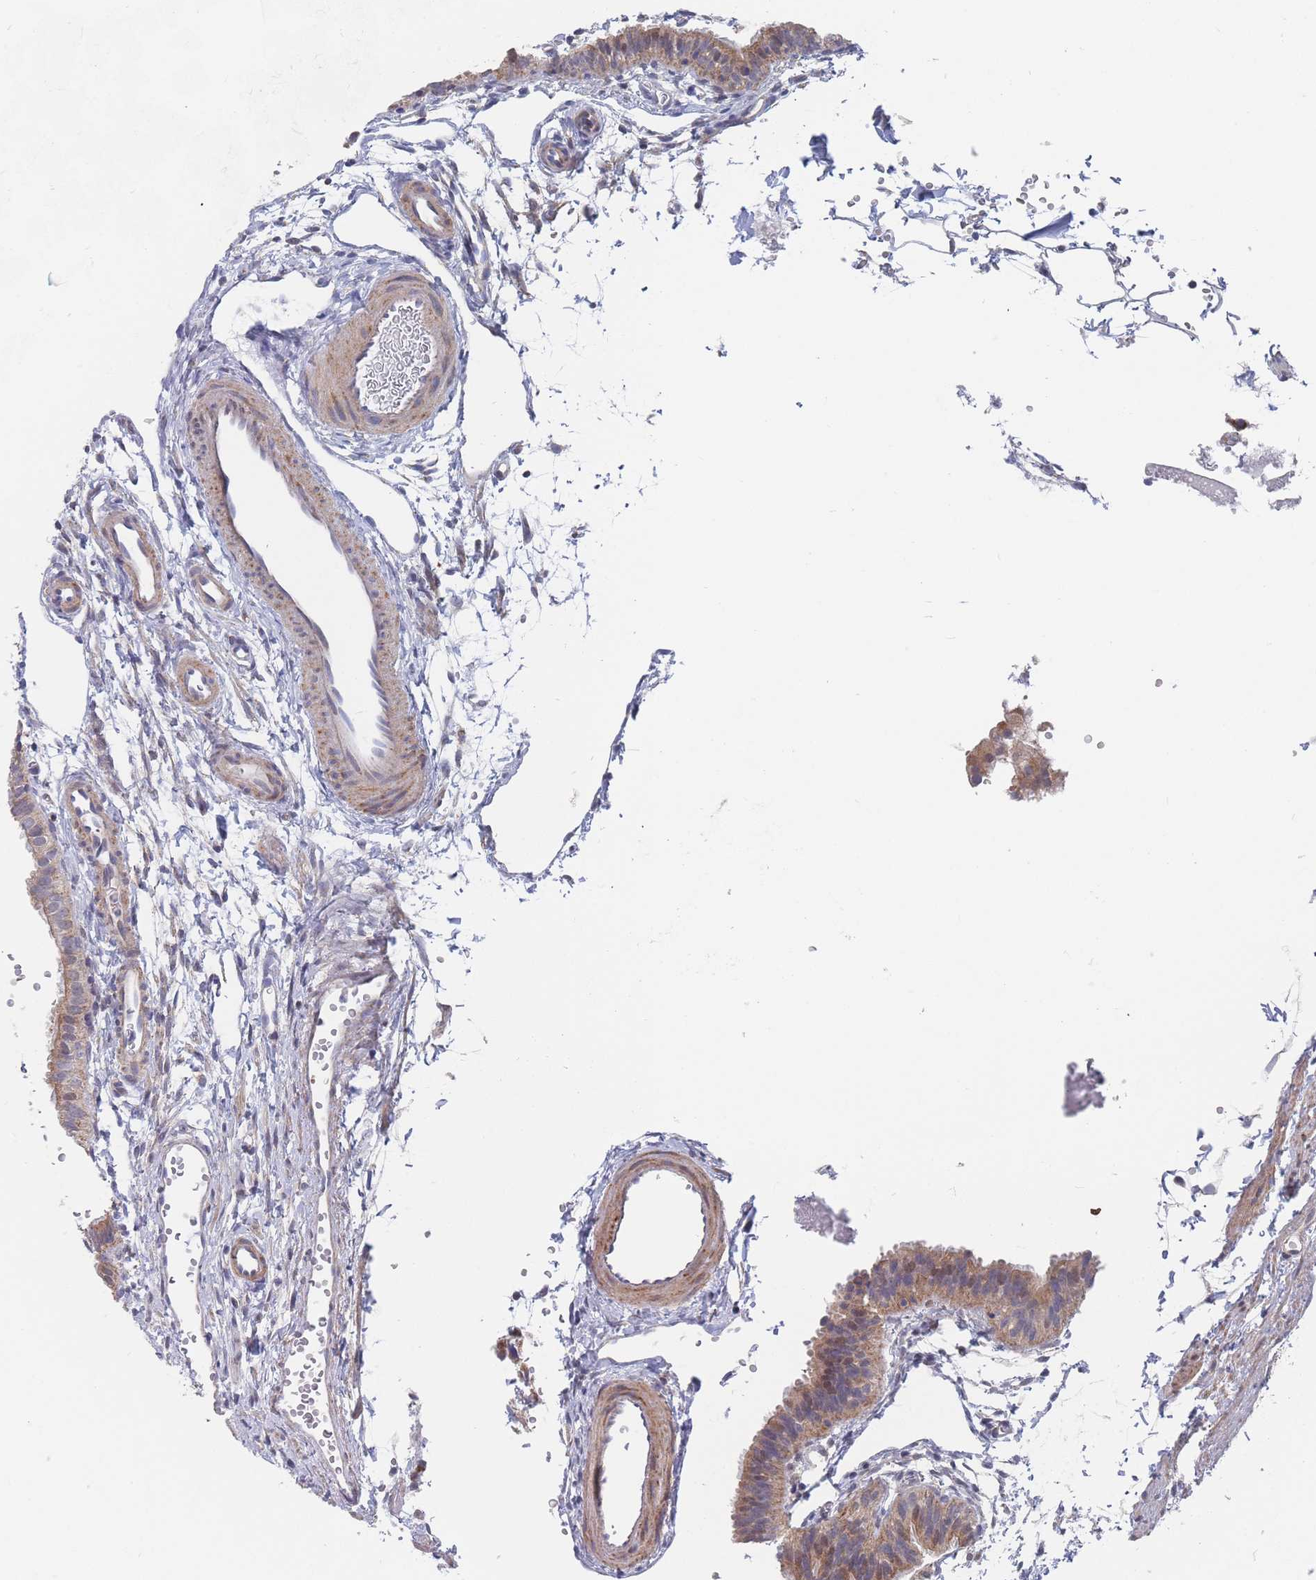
{"staining": {"intensity": "moderate", "quantity": ">75%", "location": "cytoplasmic/membranous"}, "tissue": "fallopian tube", "cell_type": "Glandular cells", "image_type": "normal", "snomed": [{"axis": "morphology", "description": "Normal tissue, NOS"}, {"axis": "topography", "description": "Fallopian tube"}], "caption": "Approximately >75% of glandular cells in normal fallopian tube exhibit moderate cytoplasmic/membranous protein expression as visualized by brown immunohistochemical staining.", "gene": "IKZF4", "patient": {"sex": "female", "age": 35}}